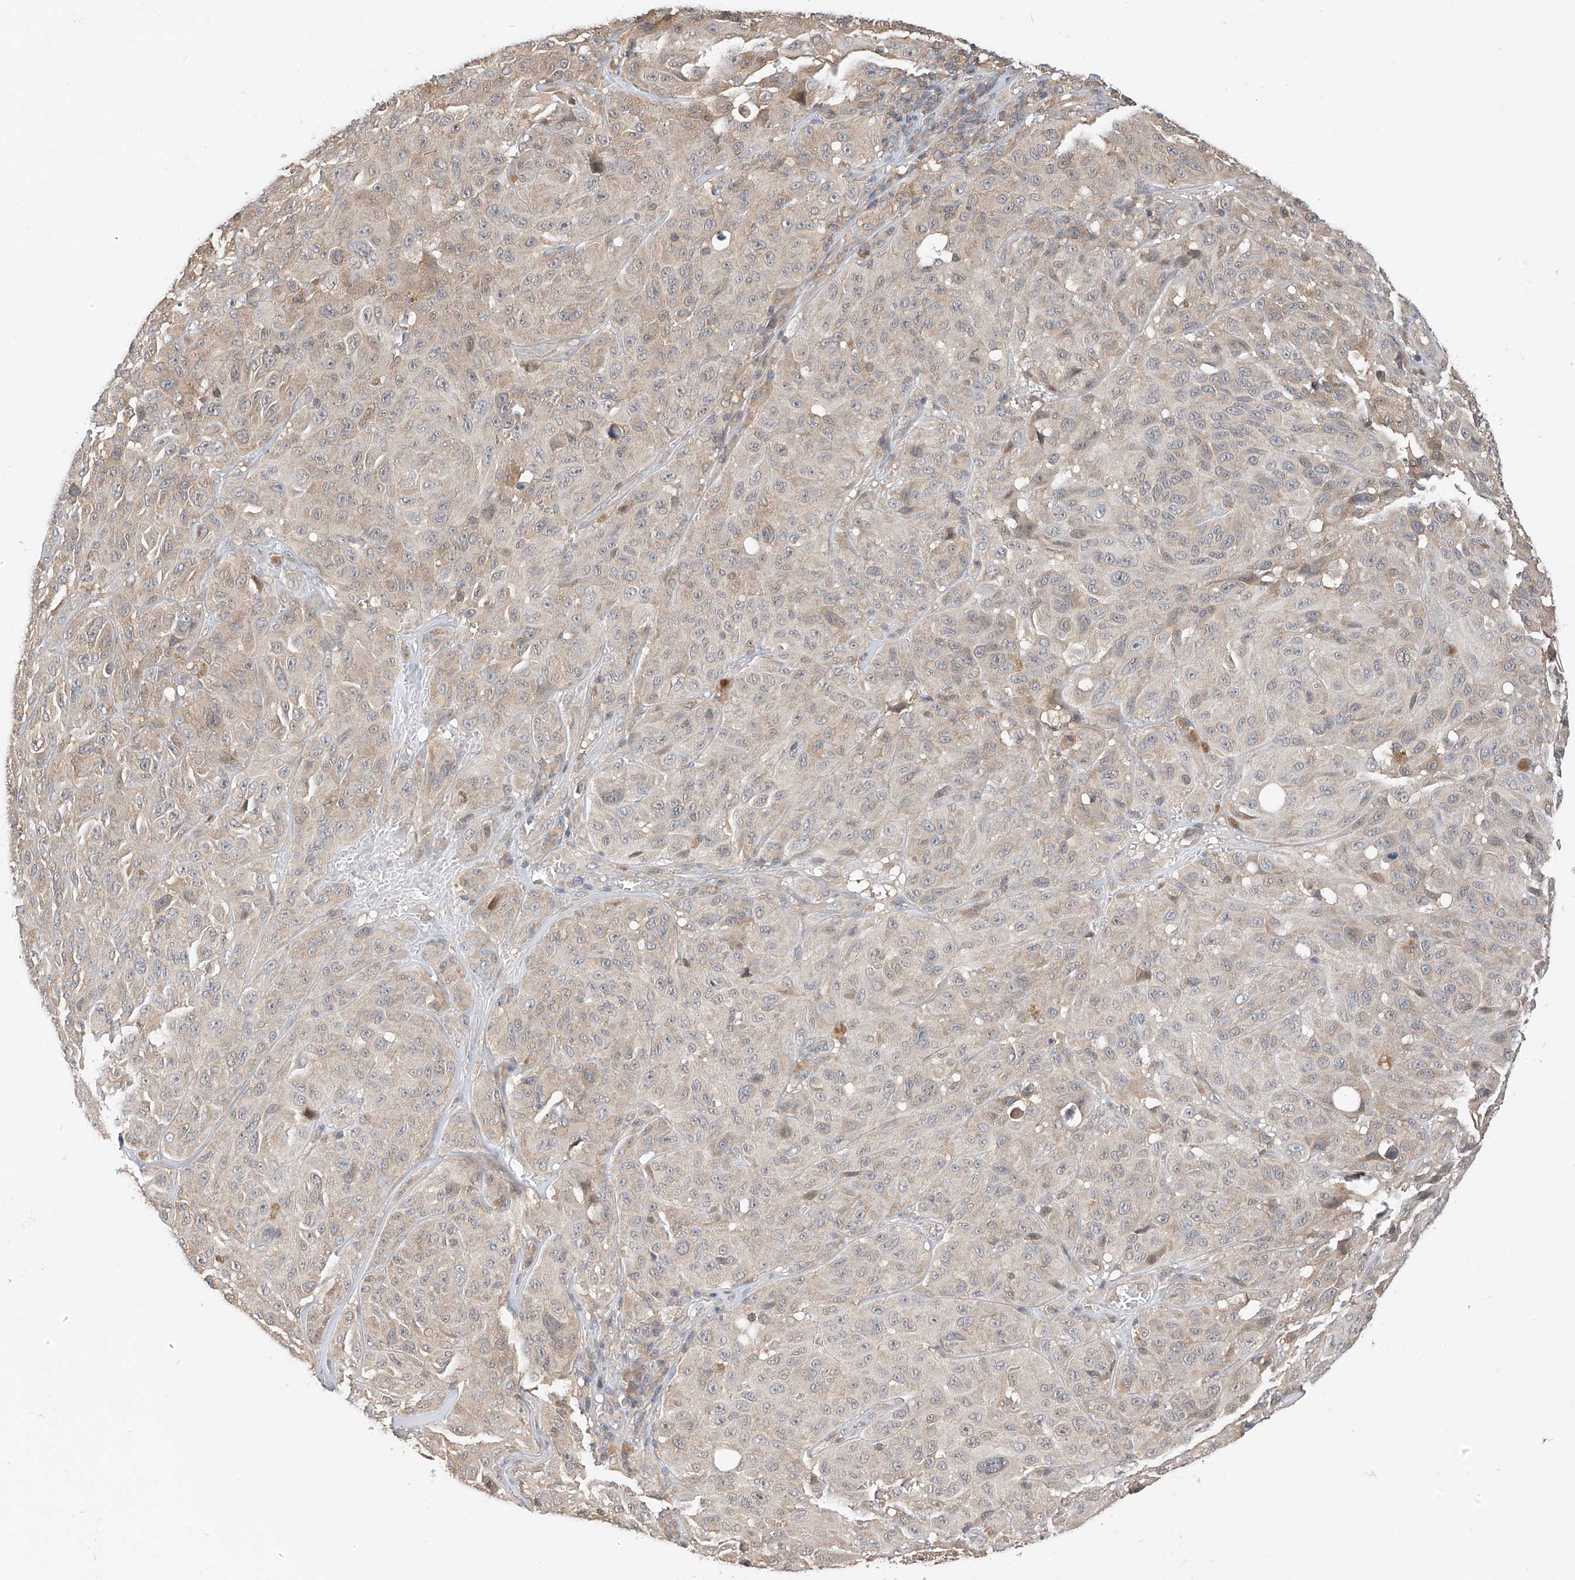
{"staining": {"intensity": "moderate", "quantity": "25%-75%", "location": "cytoplasmic/membranous"}, "tissue": "melanoma", "cell_type": "Tumor cells", "image_type": "cancer", "snomed": [{"axis": "morphology", "description": "Malignant melanoma, NOS"}, {"axis": "topography", "description": "Skin"}], "caption": "Protein expression analysis of melanoma shows moderate cytoplasmic/membranous staining in approximately 25%-75% of tumor cells.", "gene": "PPA2", "patient": {"sex": "male", "age": 66}}